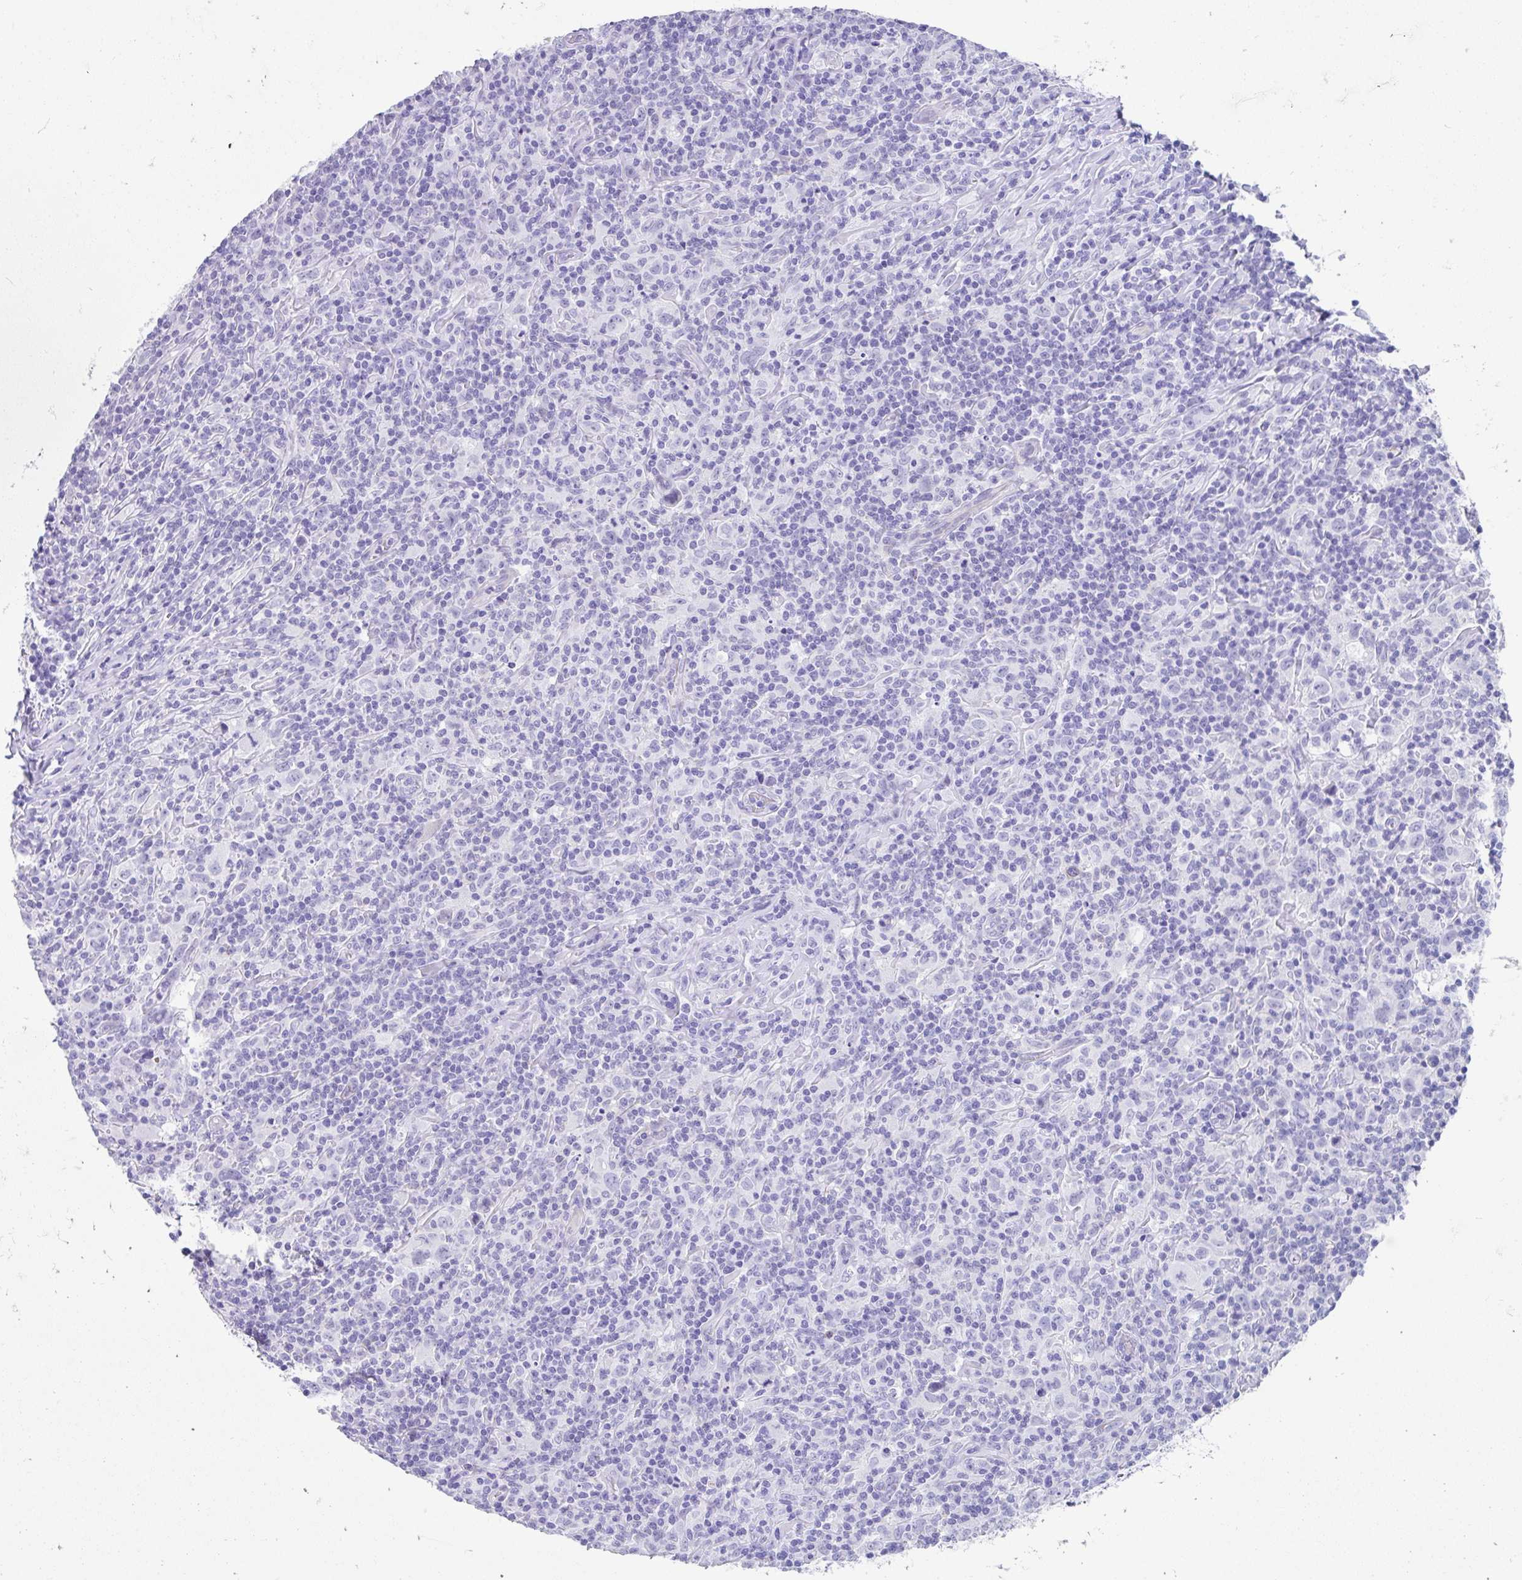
{"staining": {"intensity": "negative", "quantity": "none", "location": "none"}, "tissue": "lymphoma", "cell_type": "Tumor cells", "image_type": "cancer", "snomed": [{"axis": "morphology", "description": "Hodgkin's disease, NOS"}, {"axis": "topography", "description": "Lymph node"}], "caption": "High magnification brightfield microscopy of Hodgkin's disease stained with DAB (3,3'-diaminobenzidine) (brown) and counterstained with hematoxylin (blue): tumor cells show no significant staining.", "gene": "FAM107A", "patient": {"sex": "female", "age": 18}}